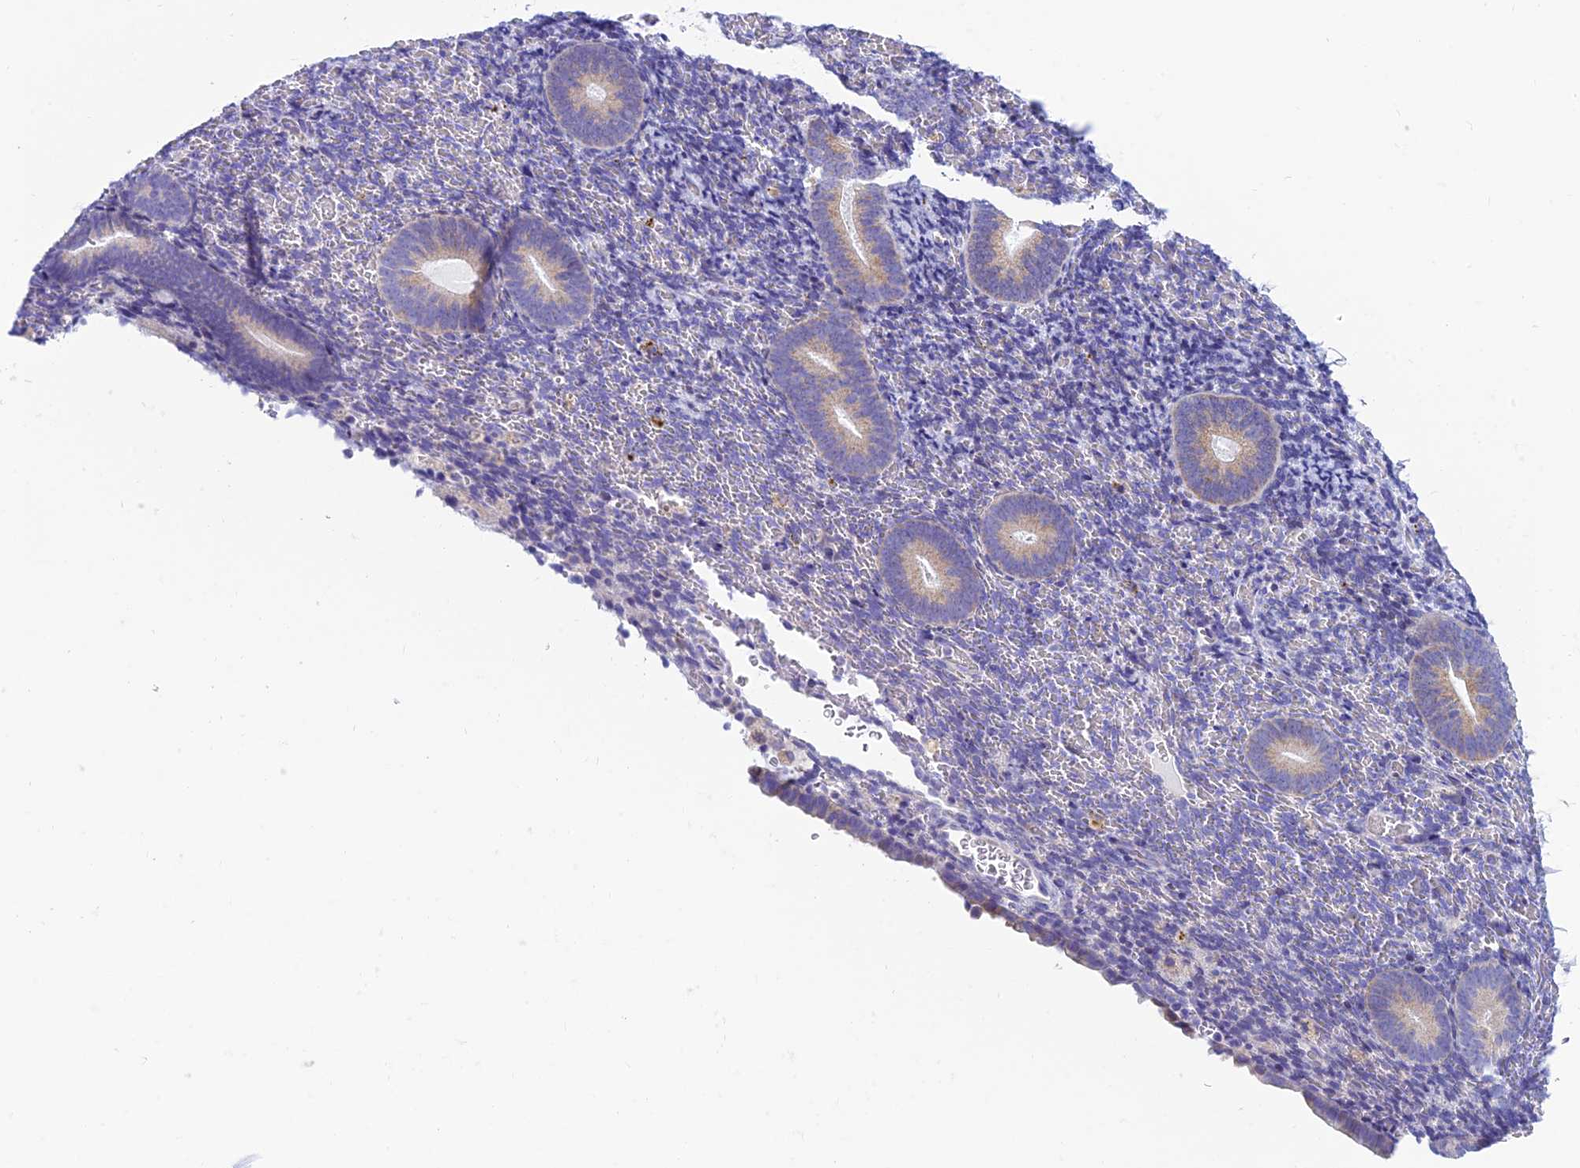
{"staining": {"intensity": "negative", "quantity": "none", "location": "none"}, "tissue": "endometrium", "cell_type": "Cells in endometrial stroma", "image_type": "normal", "snomed": [{"axis": "morphology", "description": "Normal tissue, NOS"}, {"axis": "topography", "description": "Endometrium"}], "caption": "IHC micrograph of normal endometrium: human endometrium stained with DAB (3,3'-diaminobenzidine) reveals no significant protein positivity in cells in endometrial stroma.", "gene": "REEP4", "patient": {"sex": "female", "age": 51}}